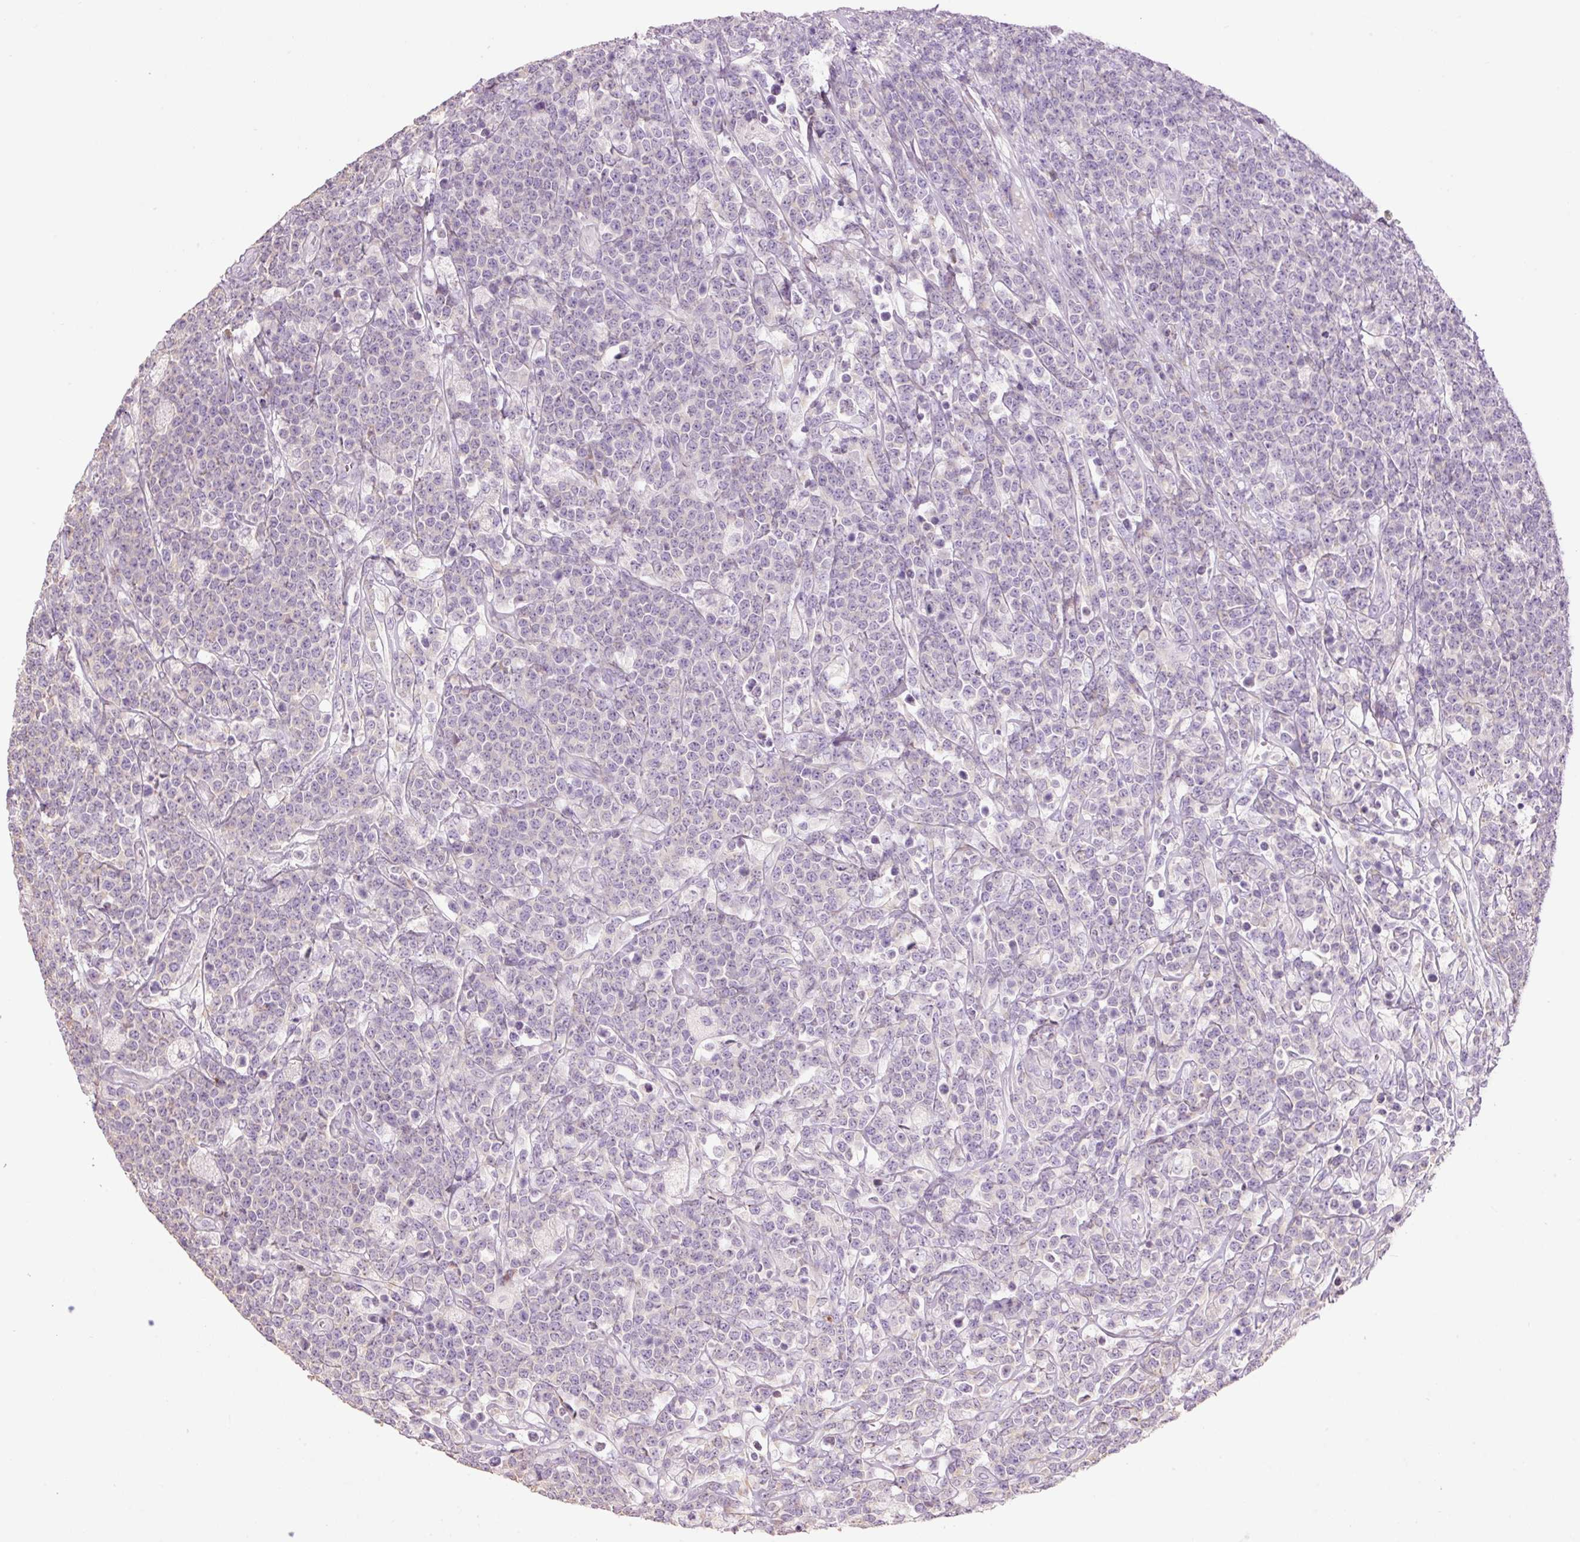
{"staining": {"intensity": "negative", "quantity": "none", "location": "none"}, "tissue": "lymphoma", "cell_type": "Tumor cells", "image_type": "cancer", "snomed": [{"axis": "morphology", "description": "Malignant lymphoma, non-Hodgkin's type, High grade"}, {"axis": "topography", "description": "Small intestine"}], "caption": "Human malignant lymphoma, non-Hodgkin's type (high-grade) stained for a protein using immunohistochemistry reveals no staining in tumor cells.", "gene": "HAX1", "patient": {"sex": "male", "age": 8}}